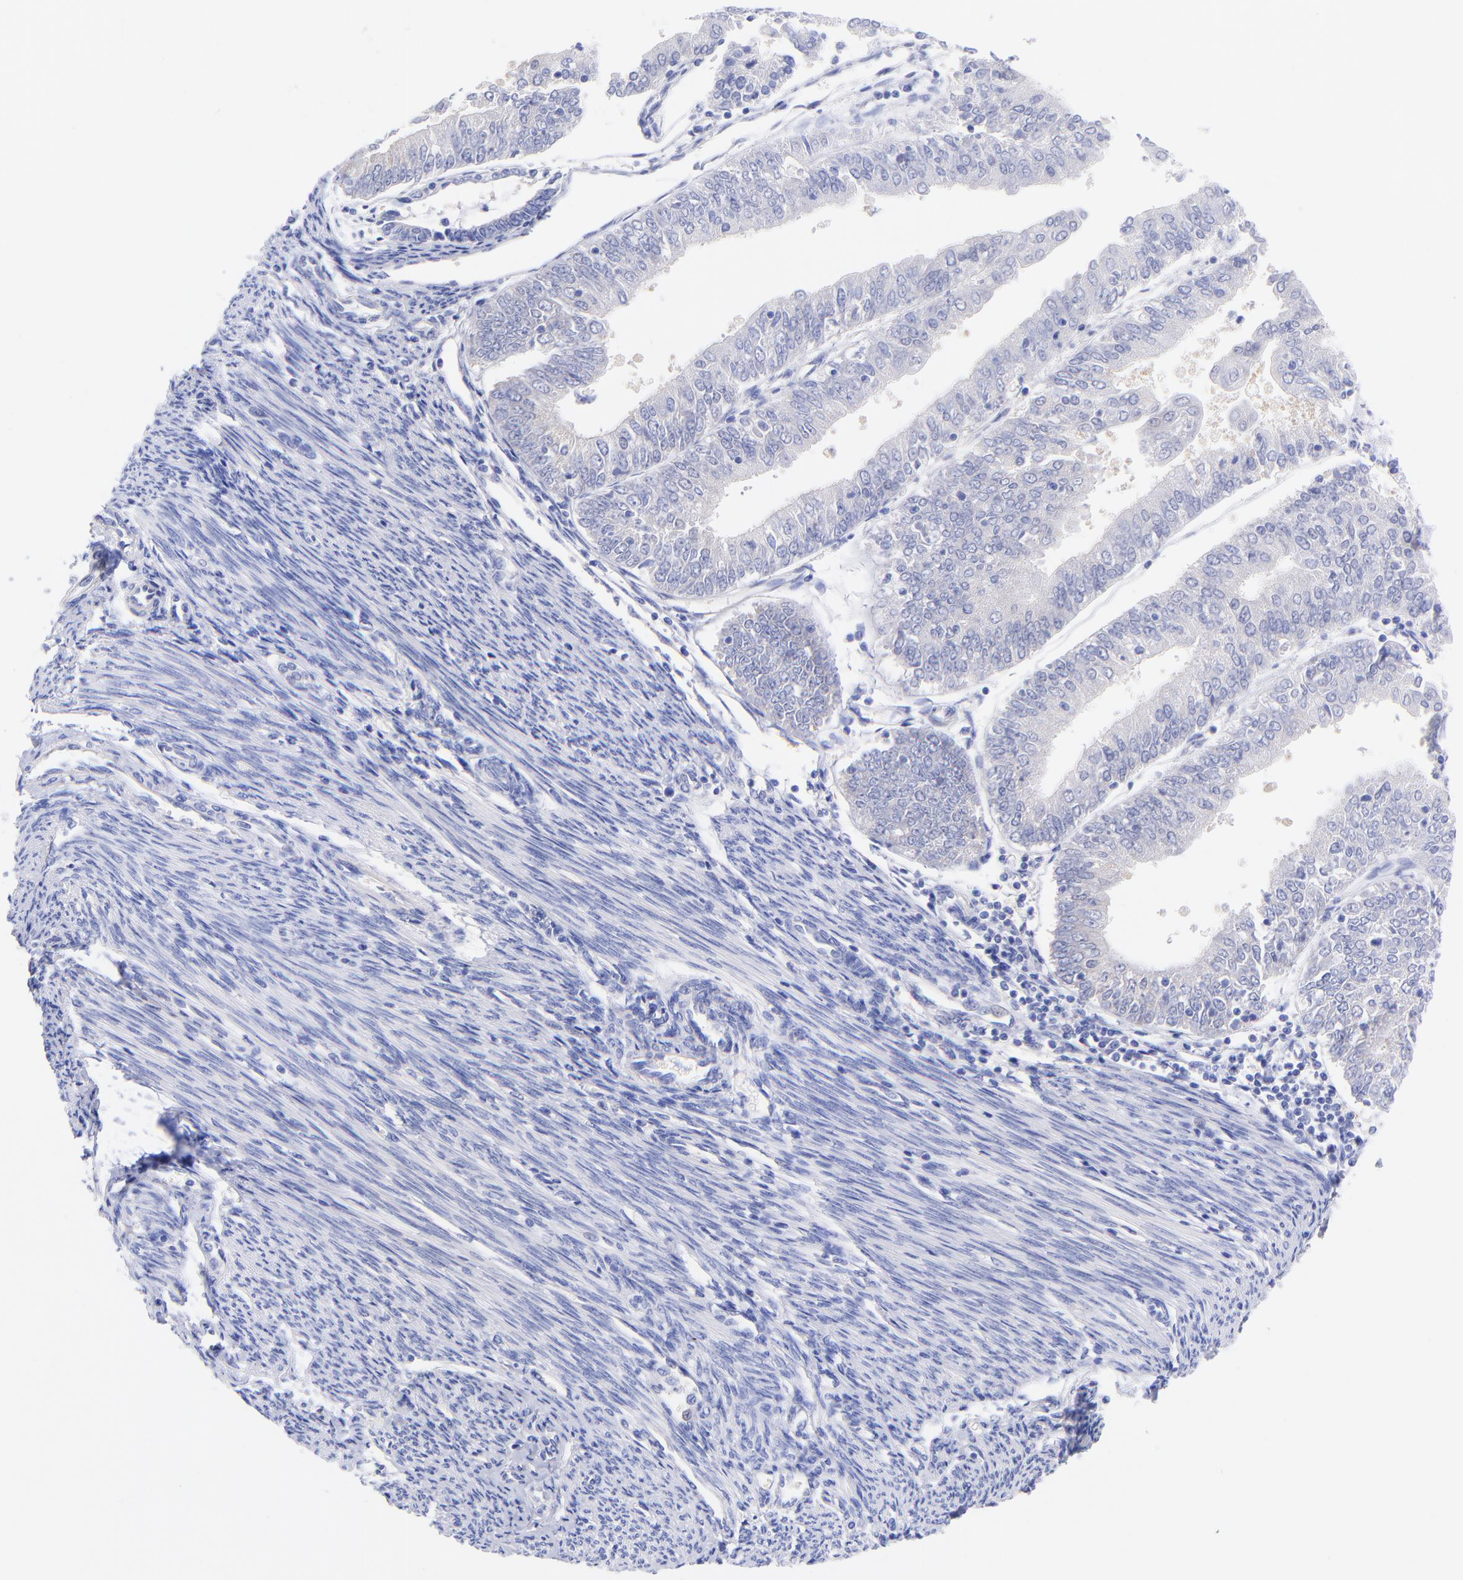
{"staining": {"intensity": "negative", "quantity": "none", "location": "none"}, "tissue": "endometrial cancer", "cell_type": "Tumor cells", "image_type": "cancer", "snomed": [{"axis": "morphology", "description": "Adenocarcinoma, NOS"}, {"axis": "topography", "description": "Endometrium"}], "caption": "Adenocarcinoma (endometrial) stained for a protein using immunohistochemistry (IHC) shows no expression tumor cells.", "gene": "GPHN", "patient": {"sex": "female", "age": 79}}